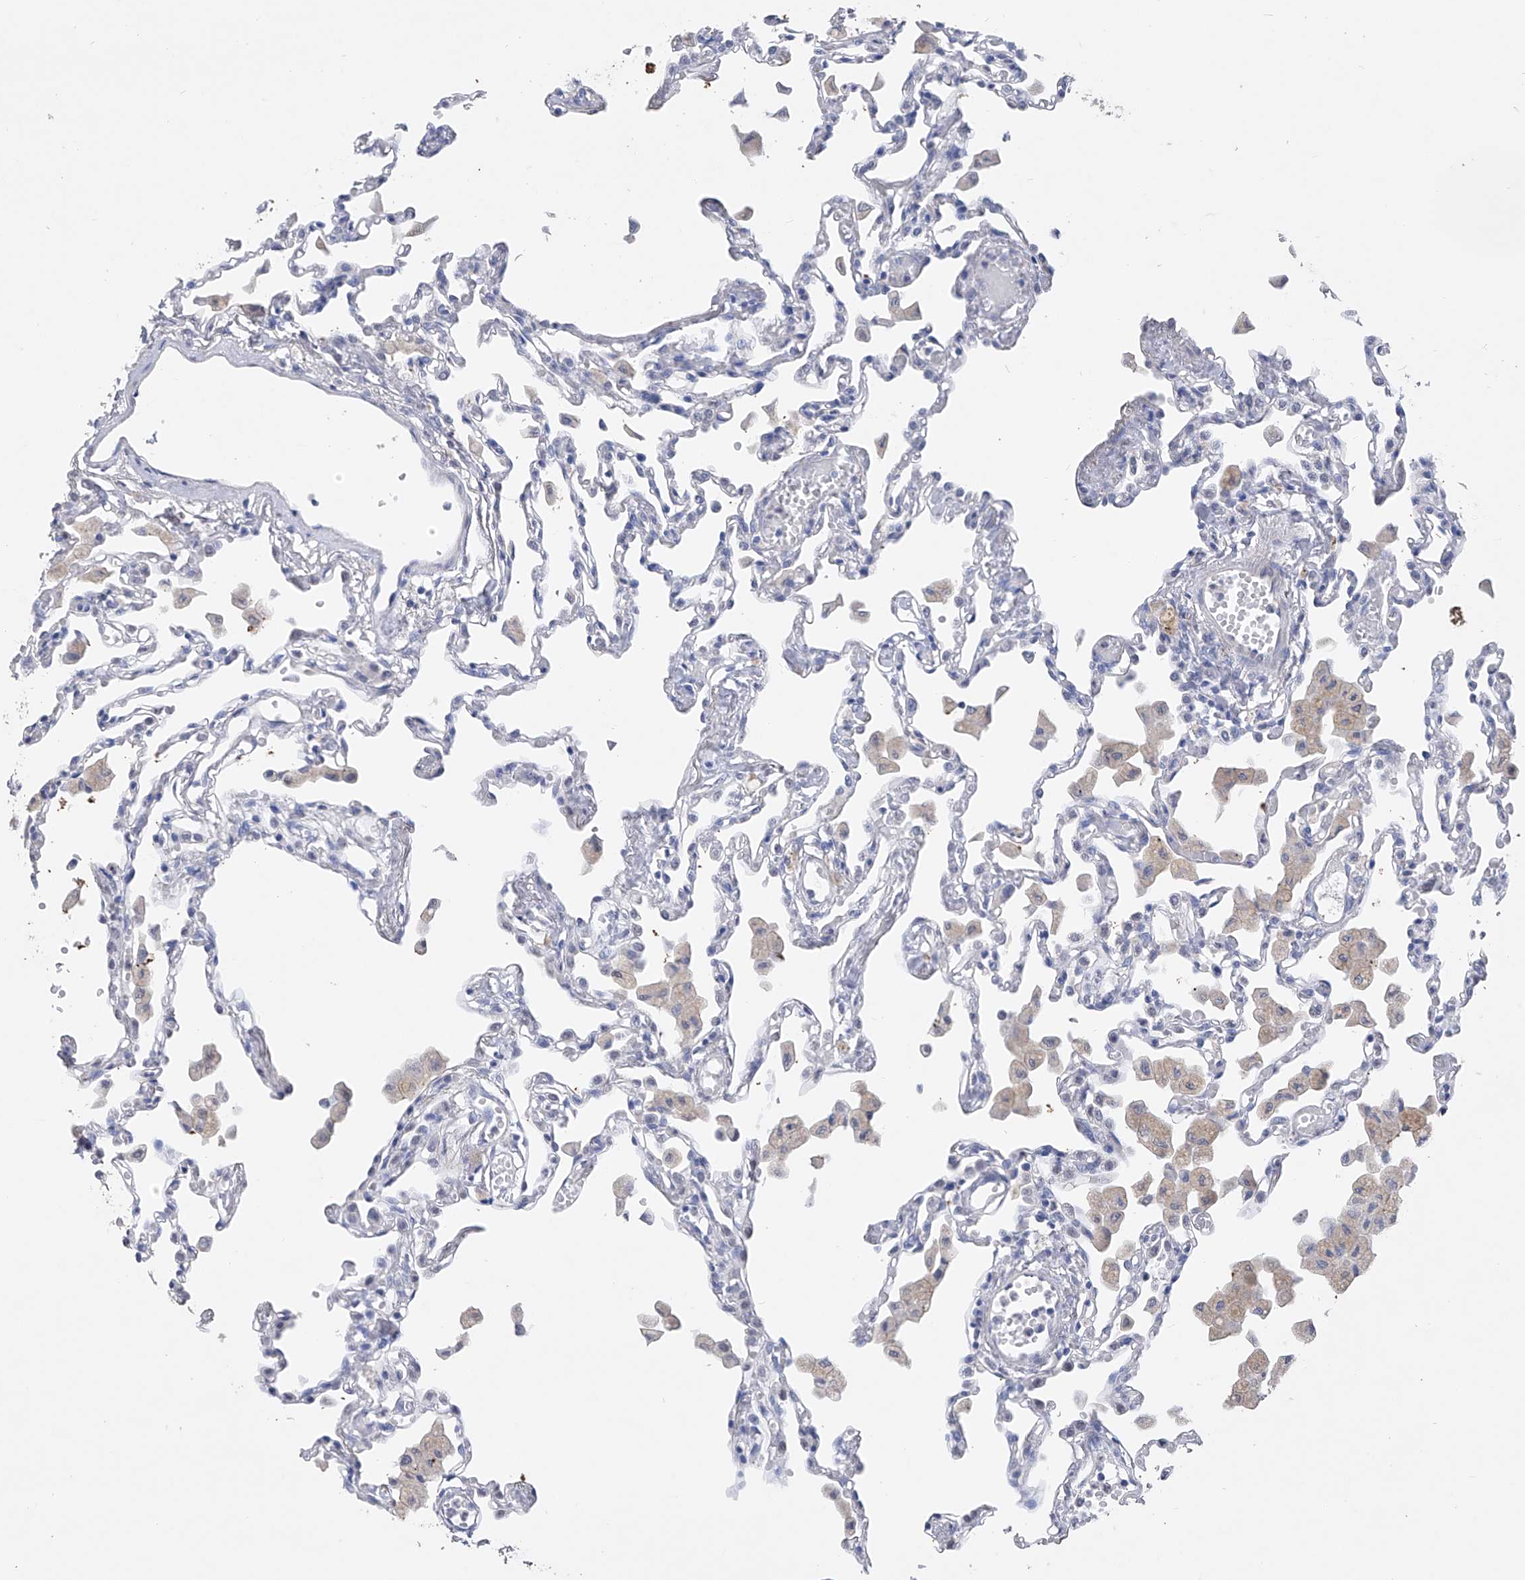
{"staining": {"intensity": "negative", "quantity": "none", "location": "none"}, "tissue": "lung", "cell_type": "Alveolar cells", "image_type": "normal", "snomed": [{"axis": "morphology", "description": "Normal tissue, NOS"}, {"axis": "topography", "description": "Bronchus"}, {"axis": "topography", "description": "Lung"}], "caption": "Image shows no protein expression in alveolar cells of normal lung.", "gene": "ADRA1A", "patient": {"sex": "female", "age": 49}}